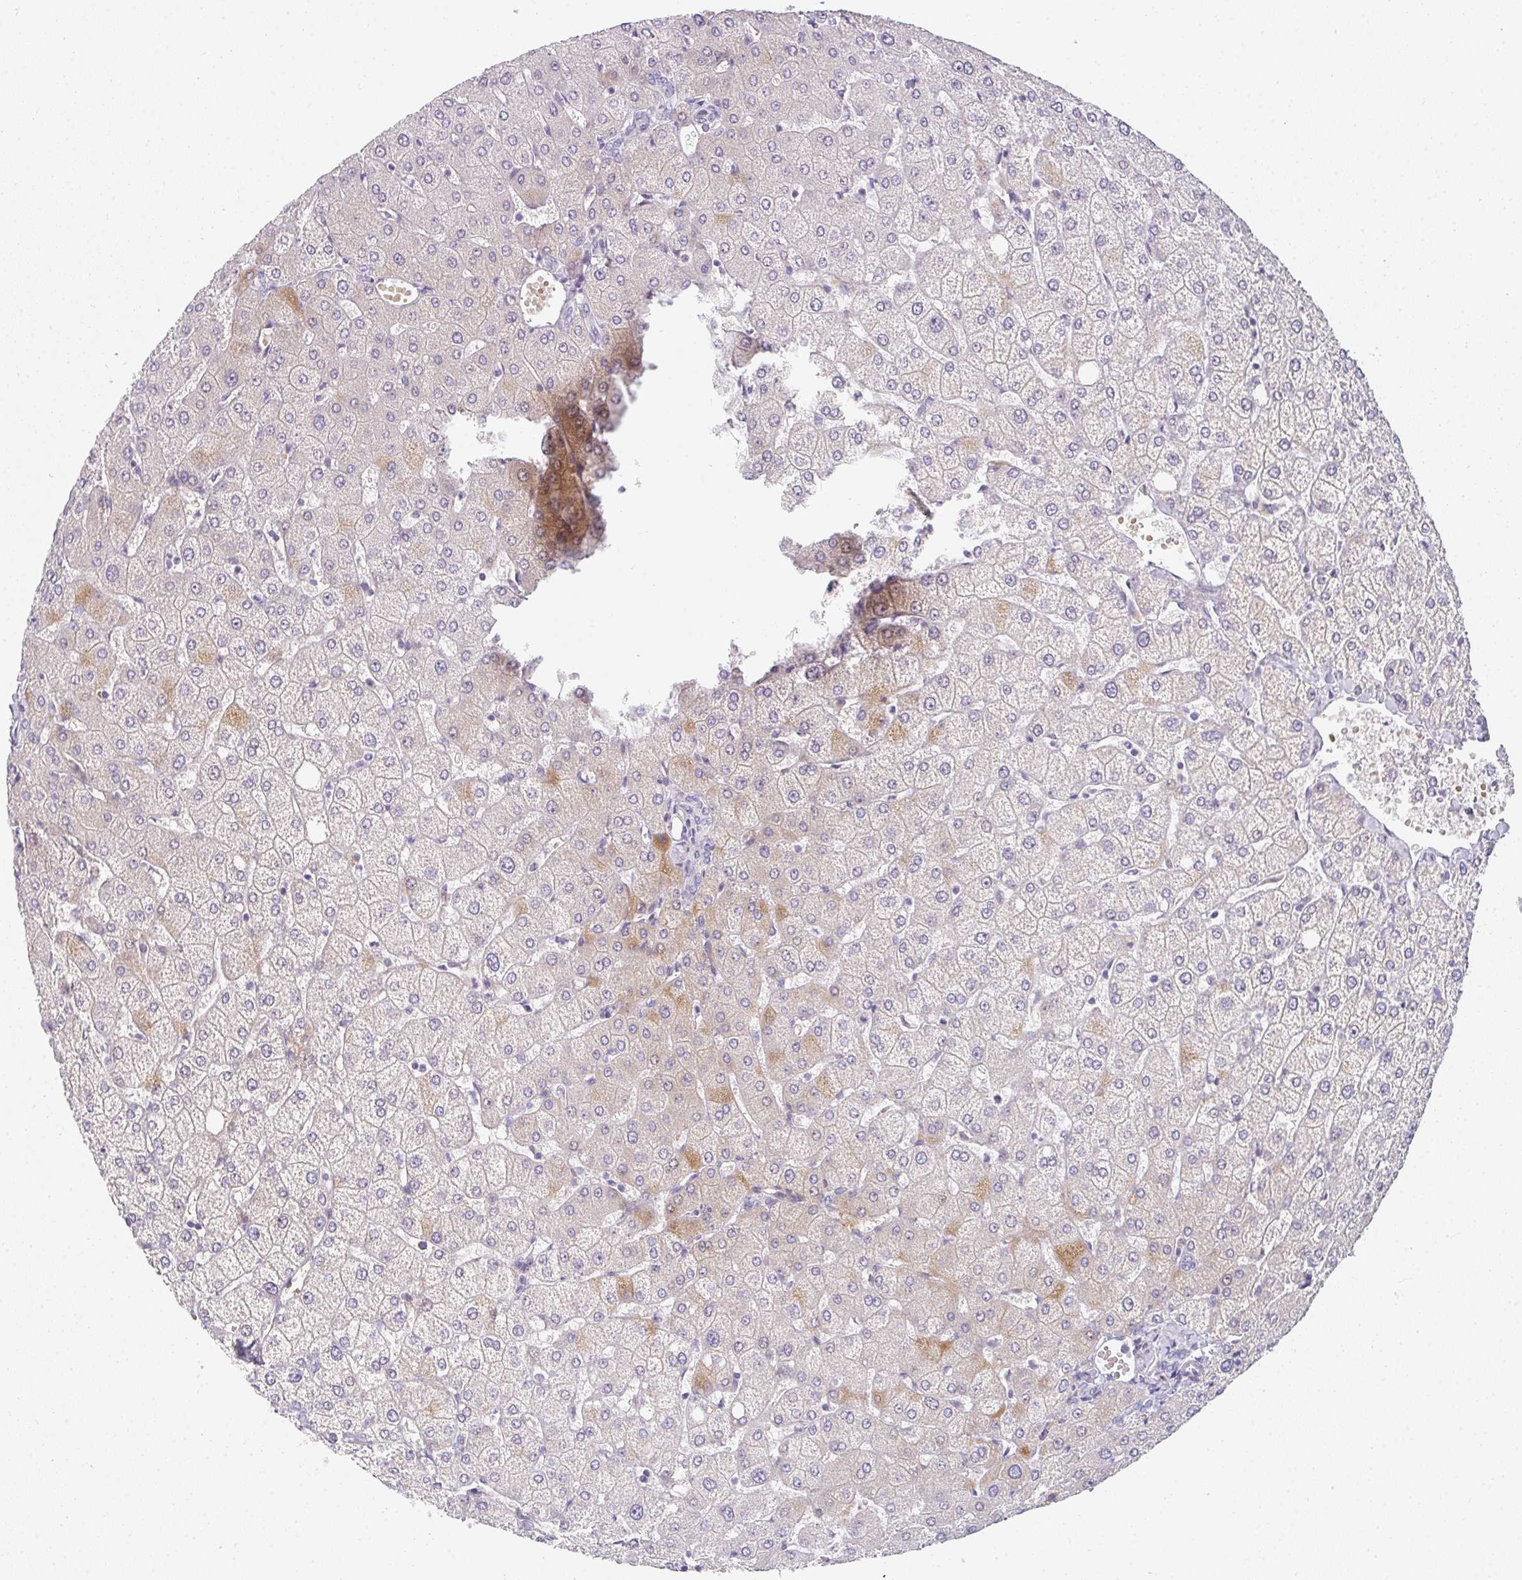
{"staining": {"intensity": "negative", "quantity": "none", "location": "none"}, "tissue": "liver", "cell_type": "Cholangiocytes", "image_type": "normal", "snomed": [{"axis": "morphology", "description": "Normal tissue, NOS"}, {"axis": "topography", "description": "Liver"}], "caption": "The immunohistochemistry (IHC) micrograph has no significant staining in cholangiocytes of liver.", "gene": "NEU2", "patient": {"sex": "female", "age": 54}}